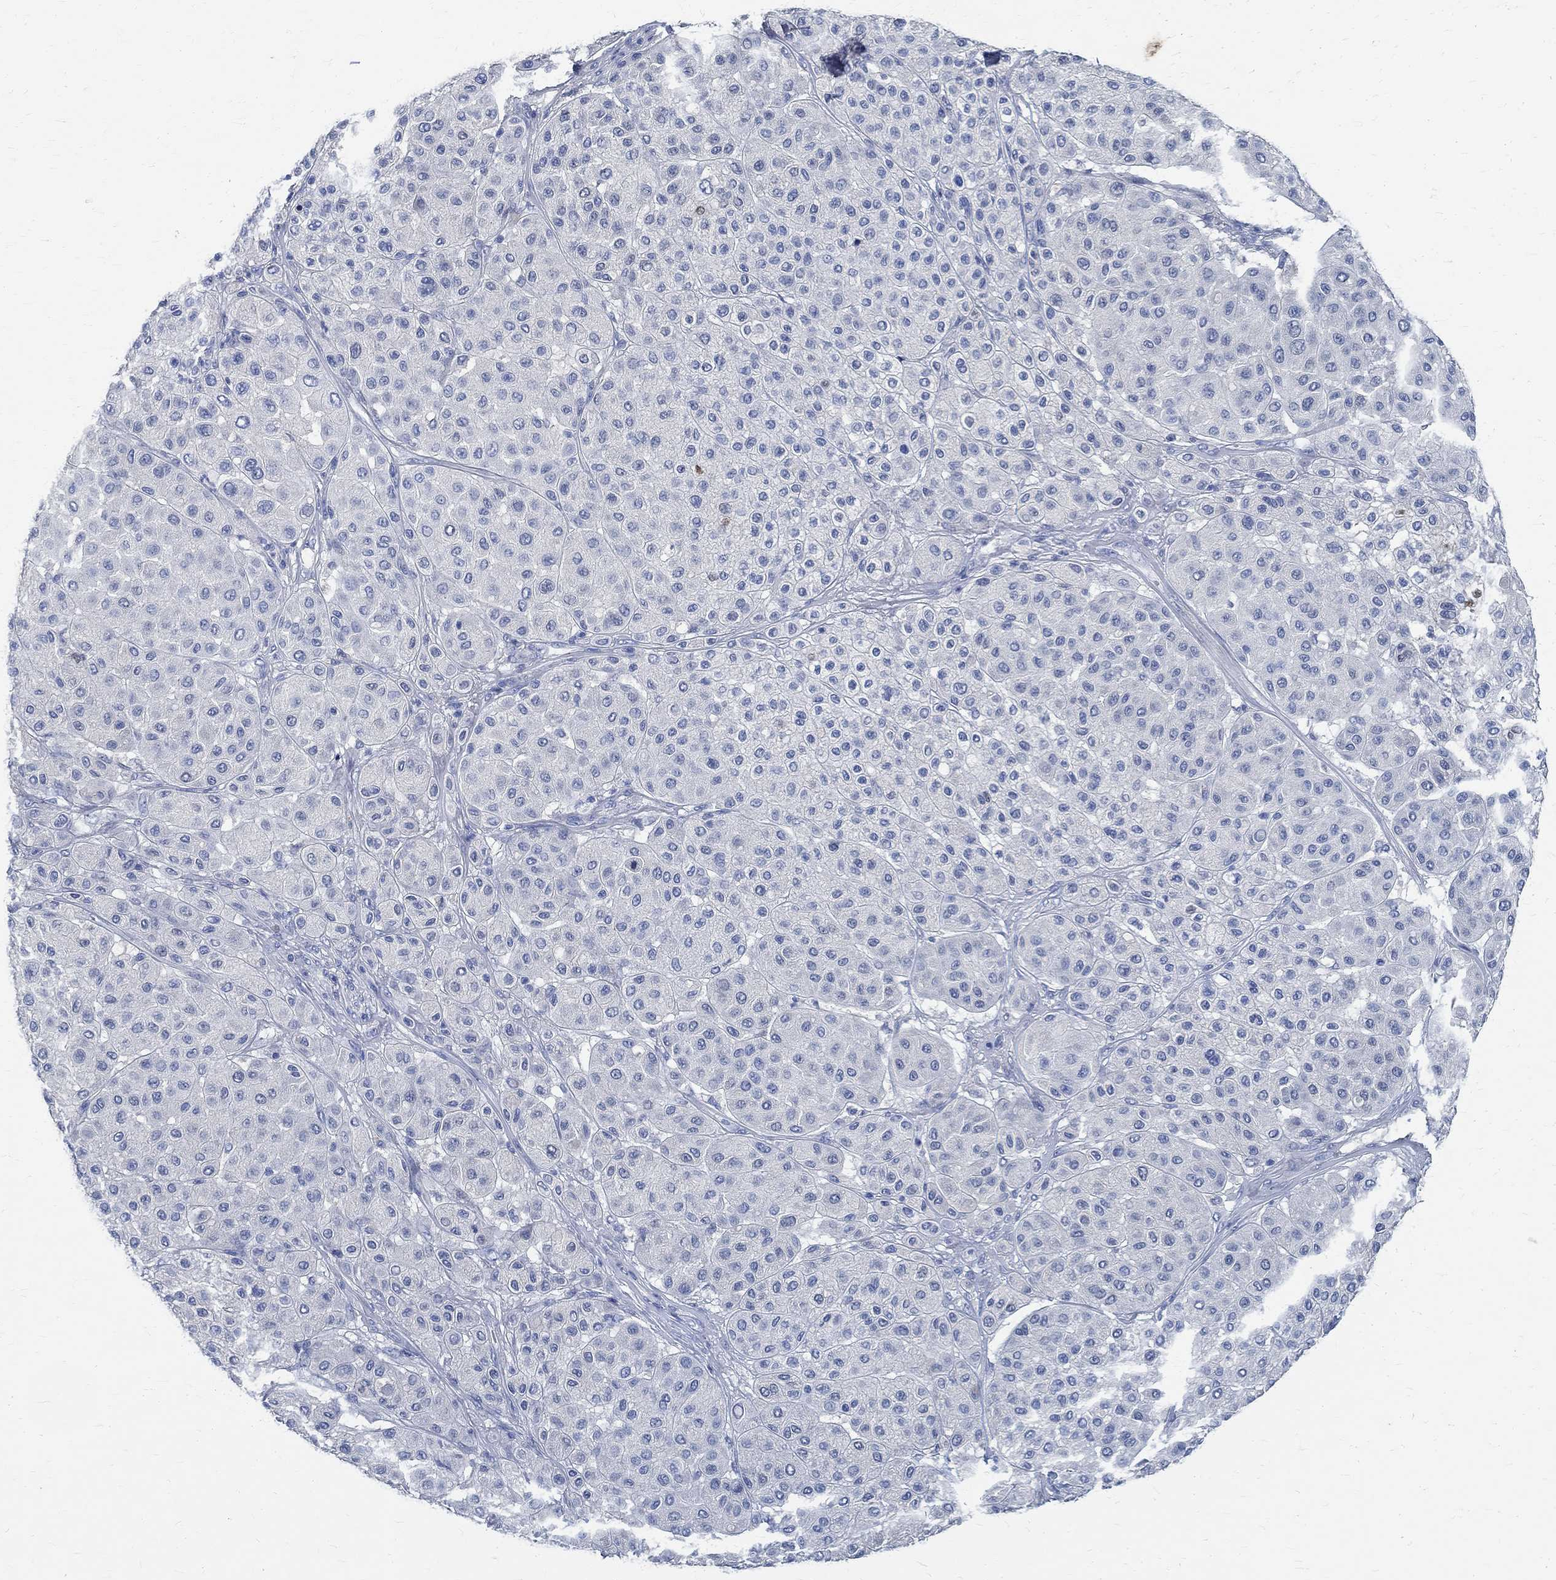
{"staining": {"intensity": "strong", "quantity": "<25%", "location": "nuclear"}, "tissue": "melanoma", "cell_type": "Tumor cells", "image_type": "cancer", "snomed": [{"axis": "morphology", "description": "Malignant melanoma, Metastatic site"}, {"axis": "topography", "description": "Smooth muscle"}], "caption": "A medium amount of strong nuclear positivity is identified in approximately <25% of tumor cells in melanoma tissue.", "gene": "PRX", "patient": {"sex": "male", "age": 41}}